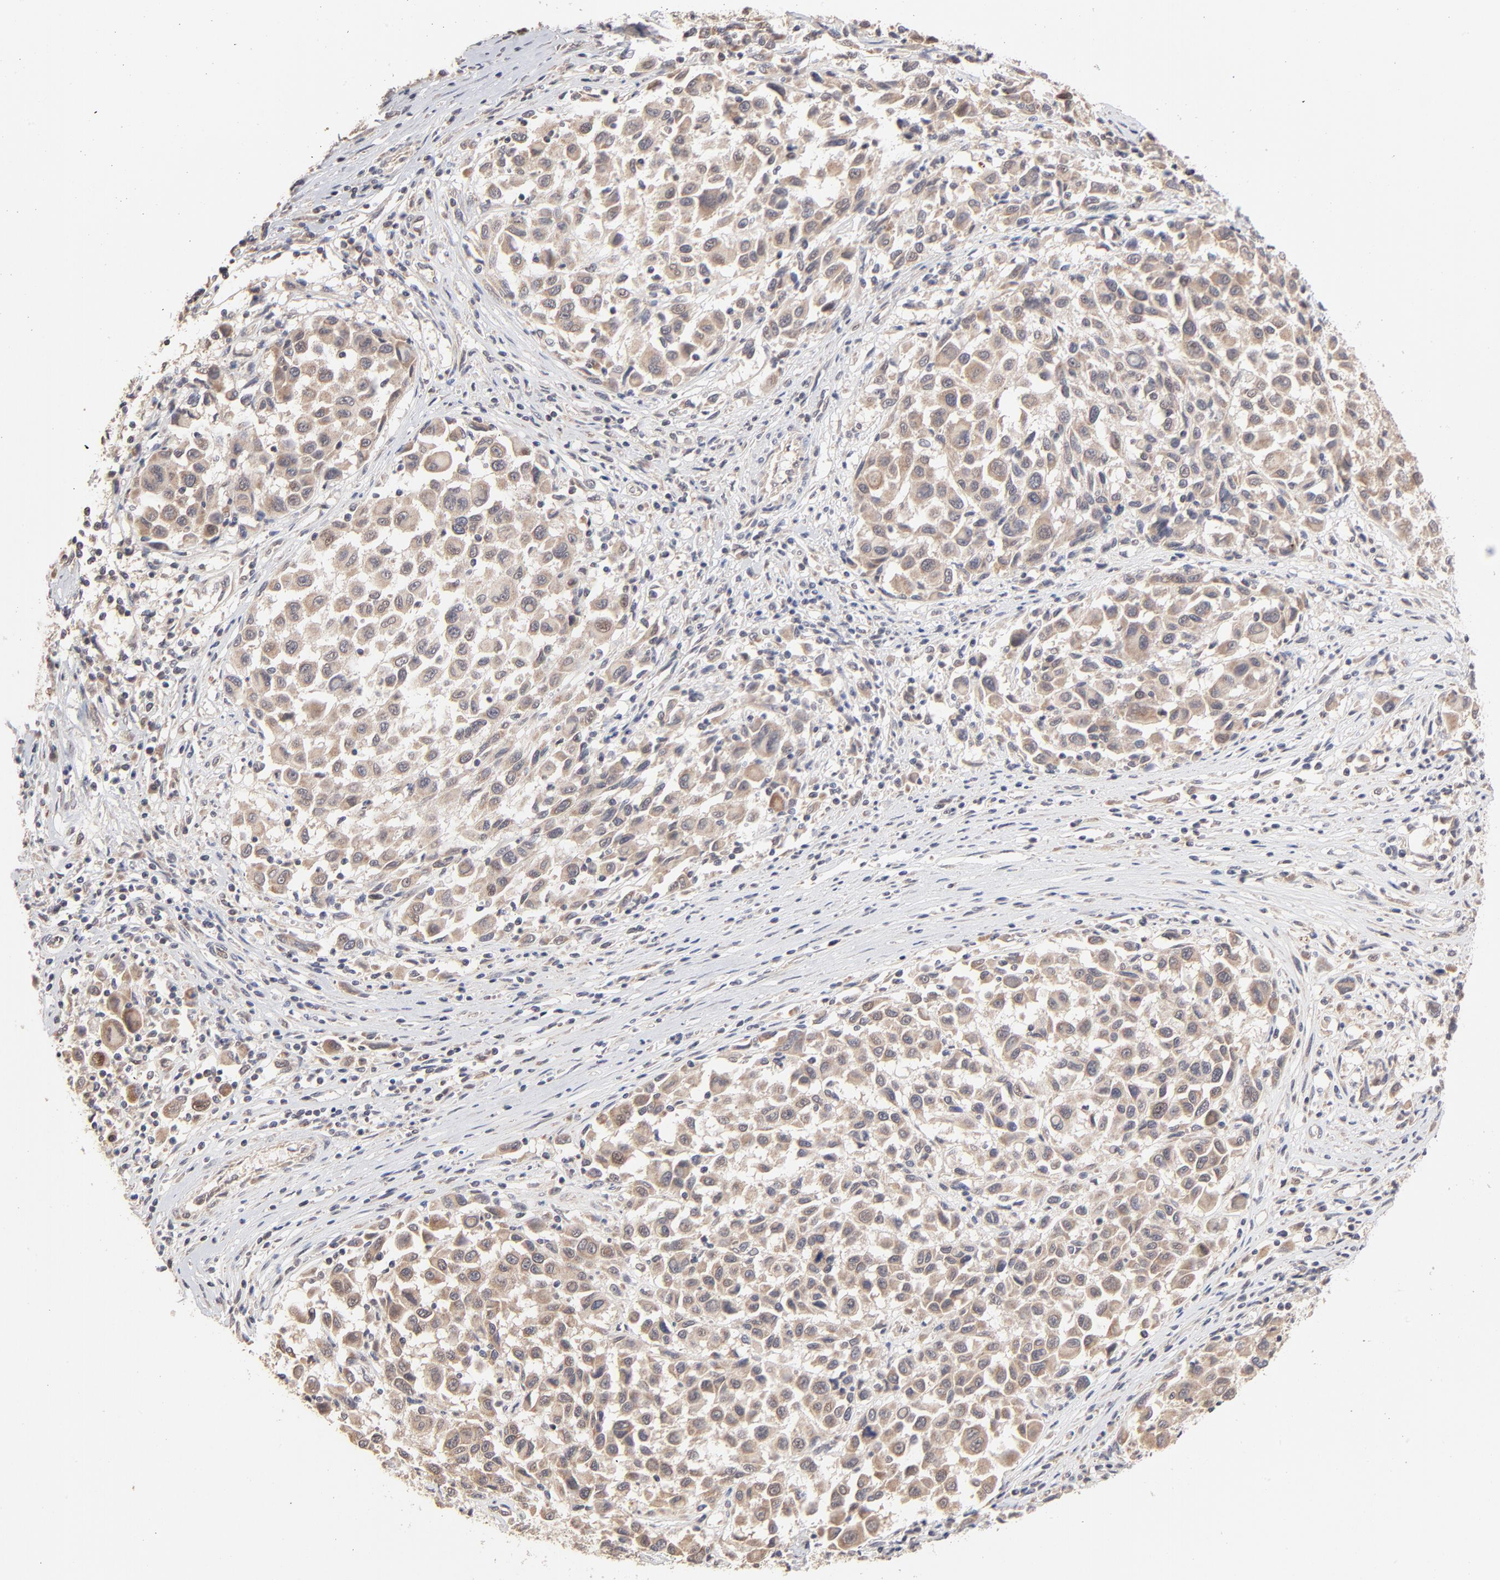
{"staining": {"intensity": "moderate", "quantity": "25%-75%", "location": "cytoplasmic/membranous"}, "tissue": "melanoma", "cell_type": "Tumor cells", "image_type": "cancer", "snomed": [{"axis": "morphology", "description": "Malignant melanoma, Metastatic site"}, {"axis": "topography", "description": "Lymph node"}], "caption": "Immunohistochemical staining of melanoma reveals medium levels of moderate cytoplasmic/membranous protein expression in approximately 25%-75% of tumor cells.", "gene": "MSL2", "patient": {"sex": "male", "age": 61}}